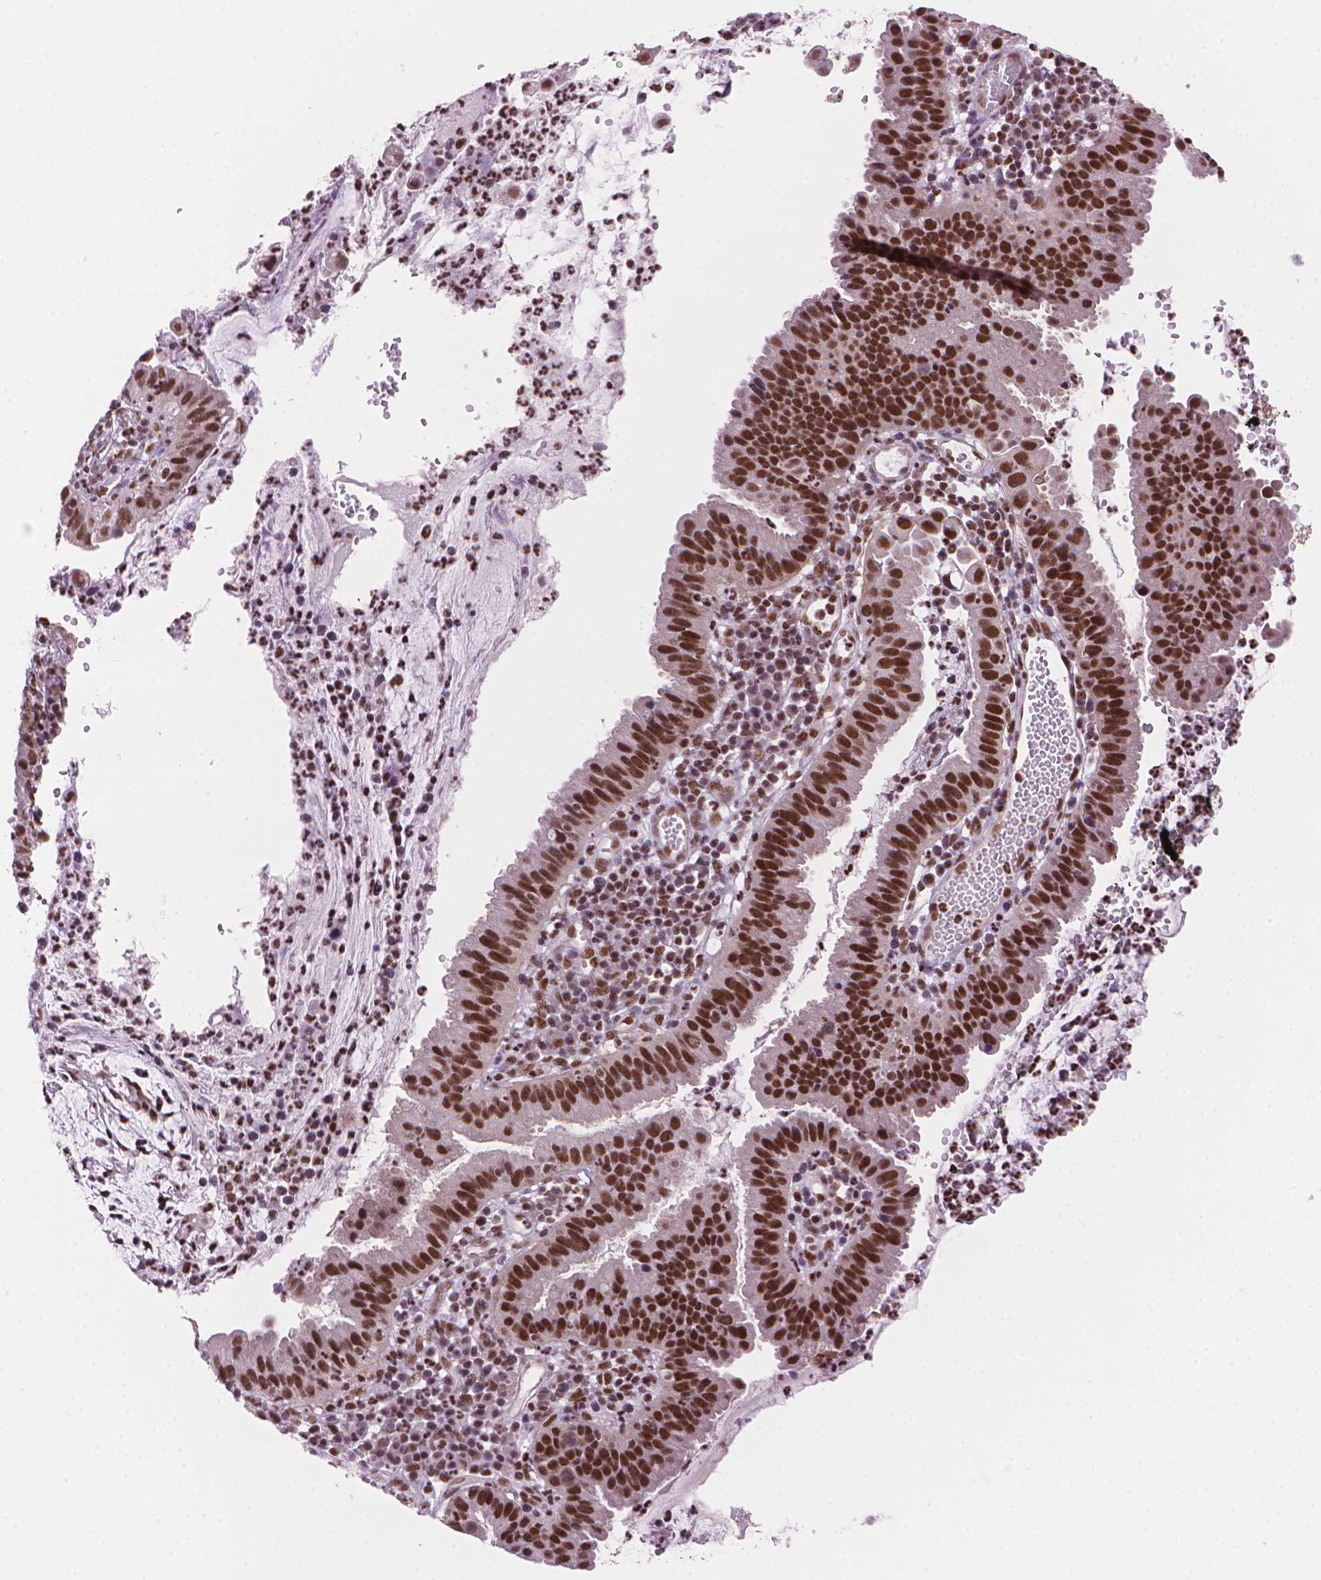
{"staining": {"intensity": "strong", "quantity": ">75%", "location": "nuclear"}, "tissue": "cervical cancer", "cell_type": "Tumor cells", "image_type": "cancer", "snomed": [{"axis": "morphology", "description": "Adenocarcinoma, NOS"}, {"axis": "topography", "description": "Cervix"}], "caption": "Cervical adenocarcinoma stained with DAB IHC demonstrates high levels of strong nuclear positivity in about >75% of tumor cells.", "gene": "UBN1", "patient": {"sex": "female", "age": 34}}